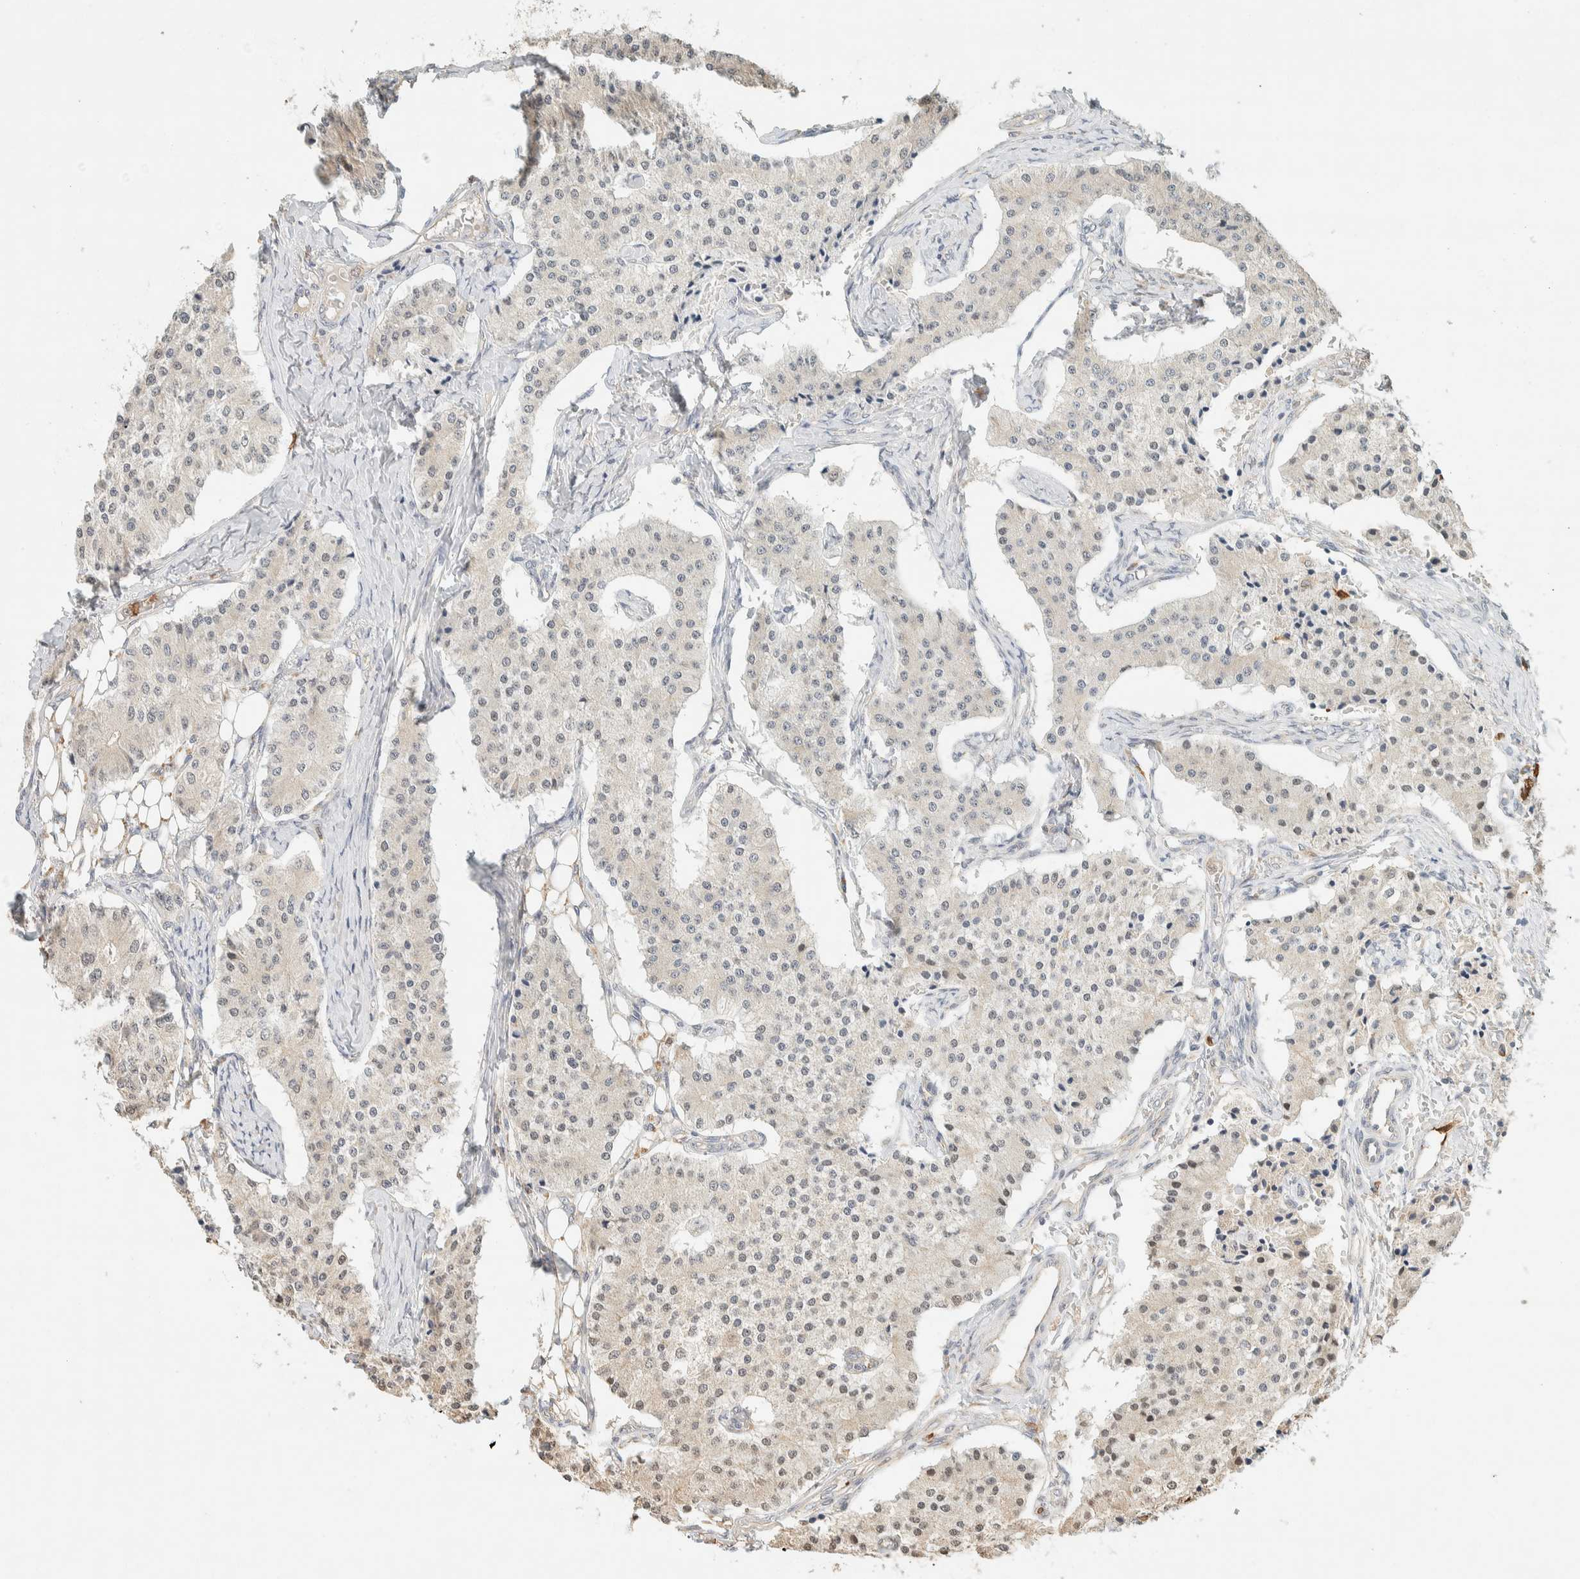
{"staining": {"intensity": "weak", "quantity": "<25%", "location": "cytoplasmic/membranous,nuclear"}, "tissue": "carcinoid", "cell_type": "Tumor cells", "image_type": "cancer", "snomed": [{"axis": "morphology", "description": "Carcinoid, malignant, NOS"}, {"axis": "topography", "description": "Colon"}], "caption": "Immunohistochemical staining of carcinoid (malignant) exhibits no significant staining in tumor cells.", "gene": "TTC3", "patient": {"sex": "female", "age": 52}}